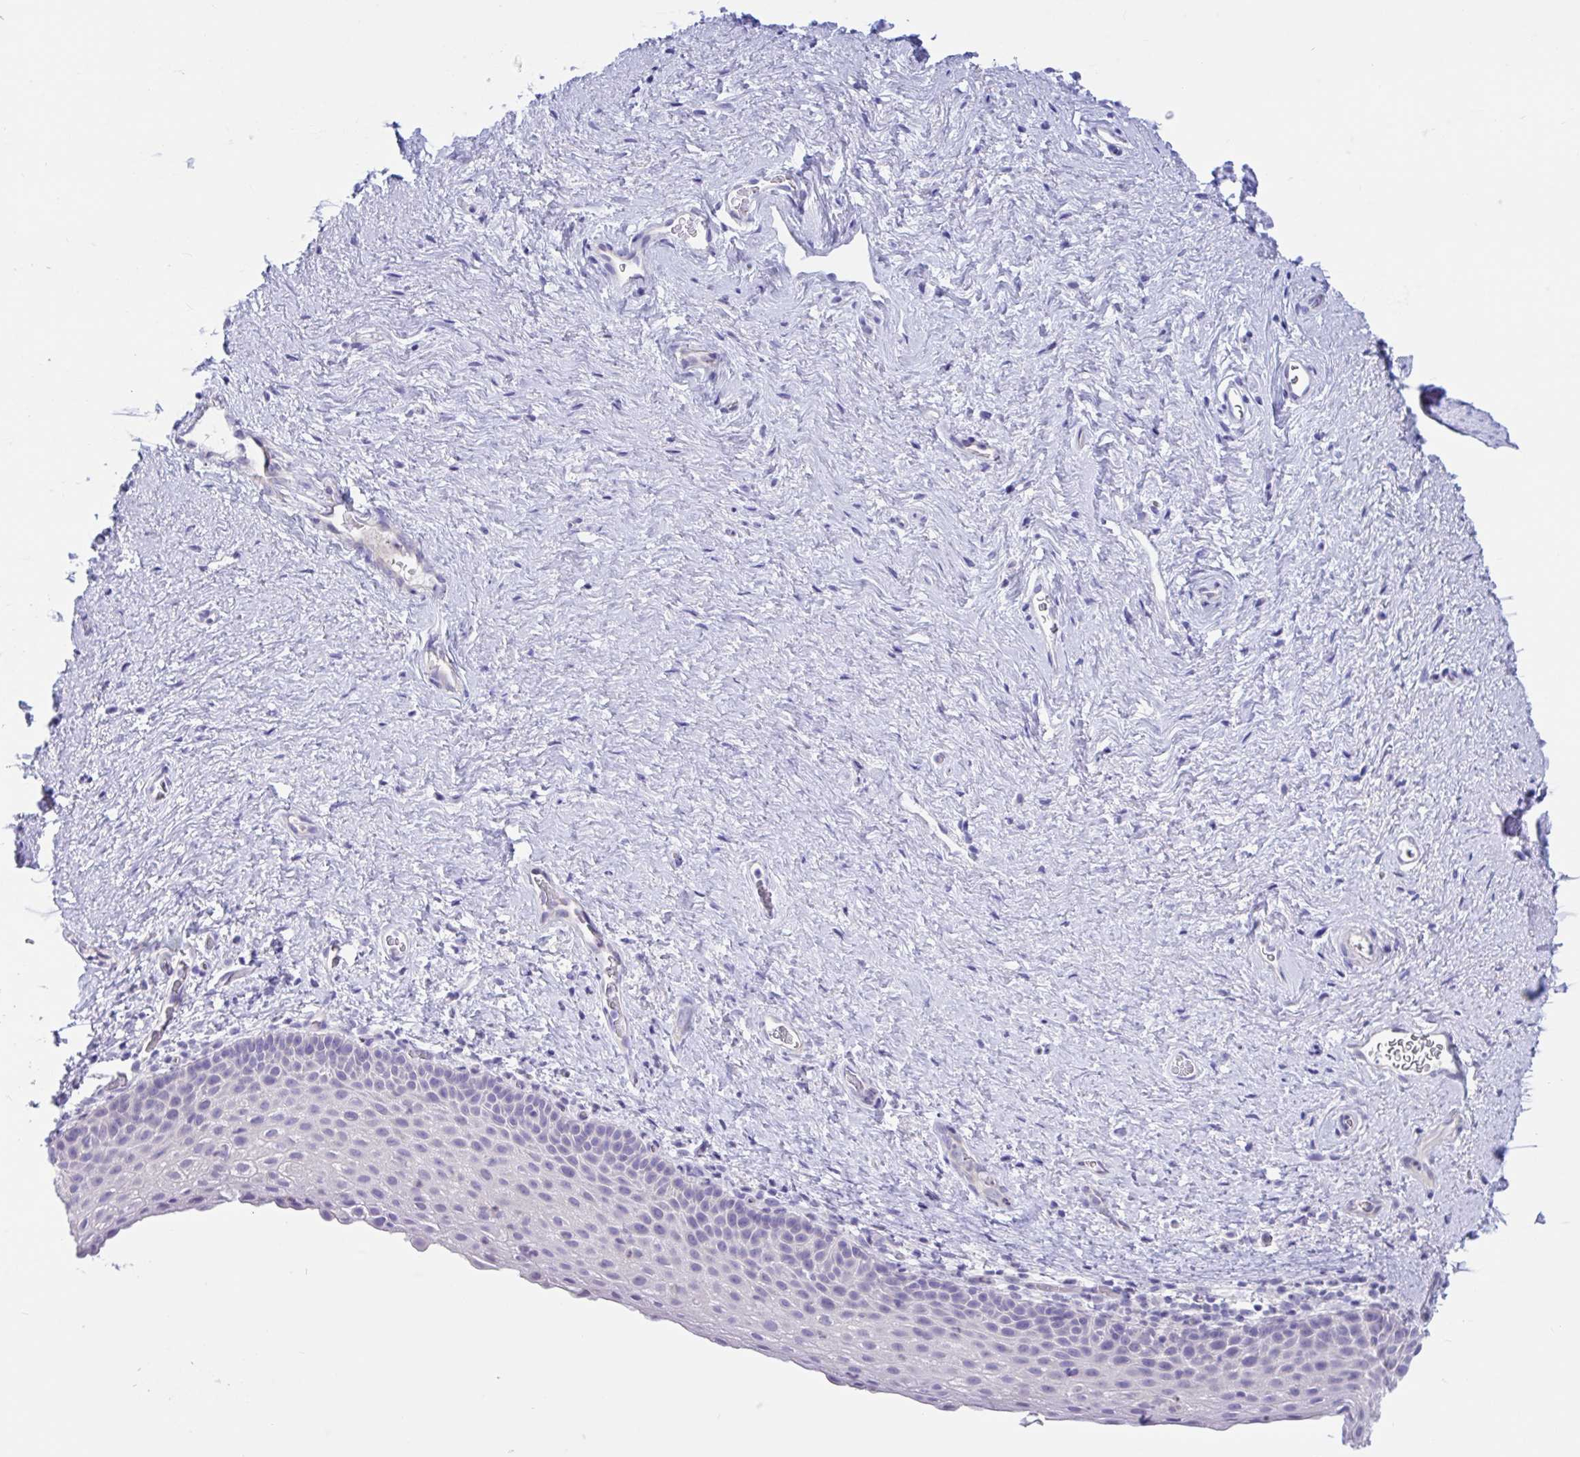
{"staining": {"intensity": "negative", "quantity": "none", "location": "none"}, "tissue": "vagina", "cell_type": "Squamous epithelial cells", "image_type": "normal", "snomed": [{"axis": "morphology", "description": "Normal tissue, NOS"}, {"axis": "topography", "description": "Vagina"}], "caption": "A histopathology image of vagina stained for a protein displays no brown staining in squamous epithelial cells. Nuclei are stained in blue.", "gene": "OR6N2", "patient": {"sex": "female", "age": 61}}